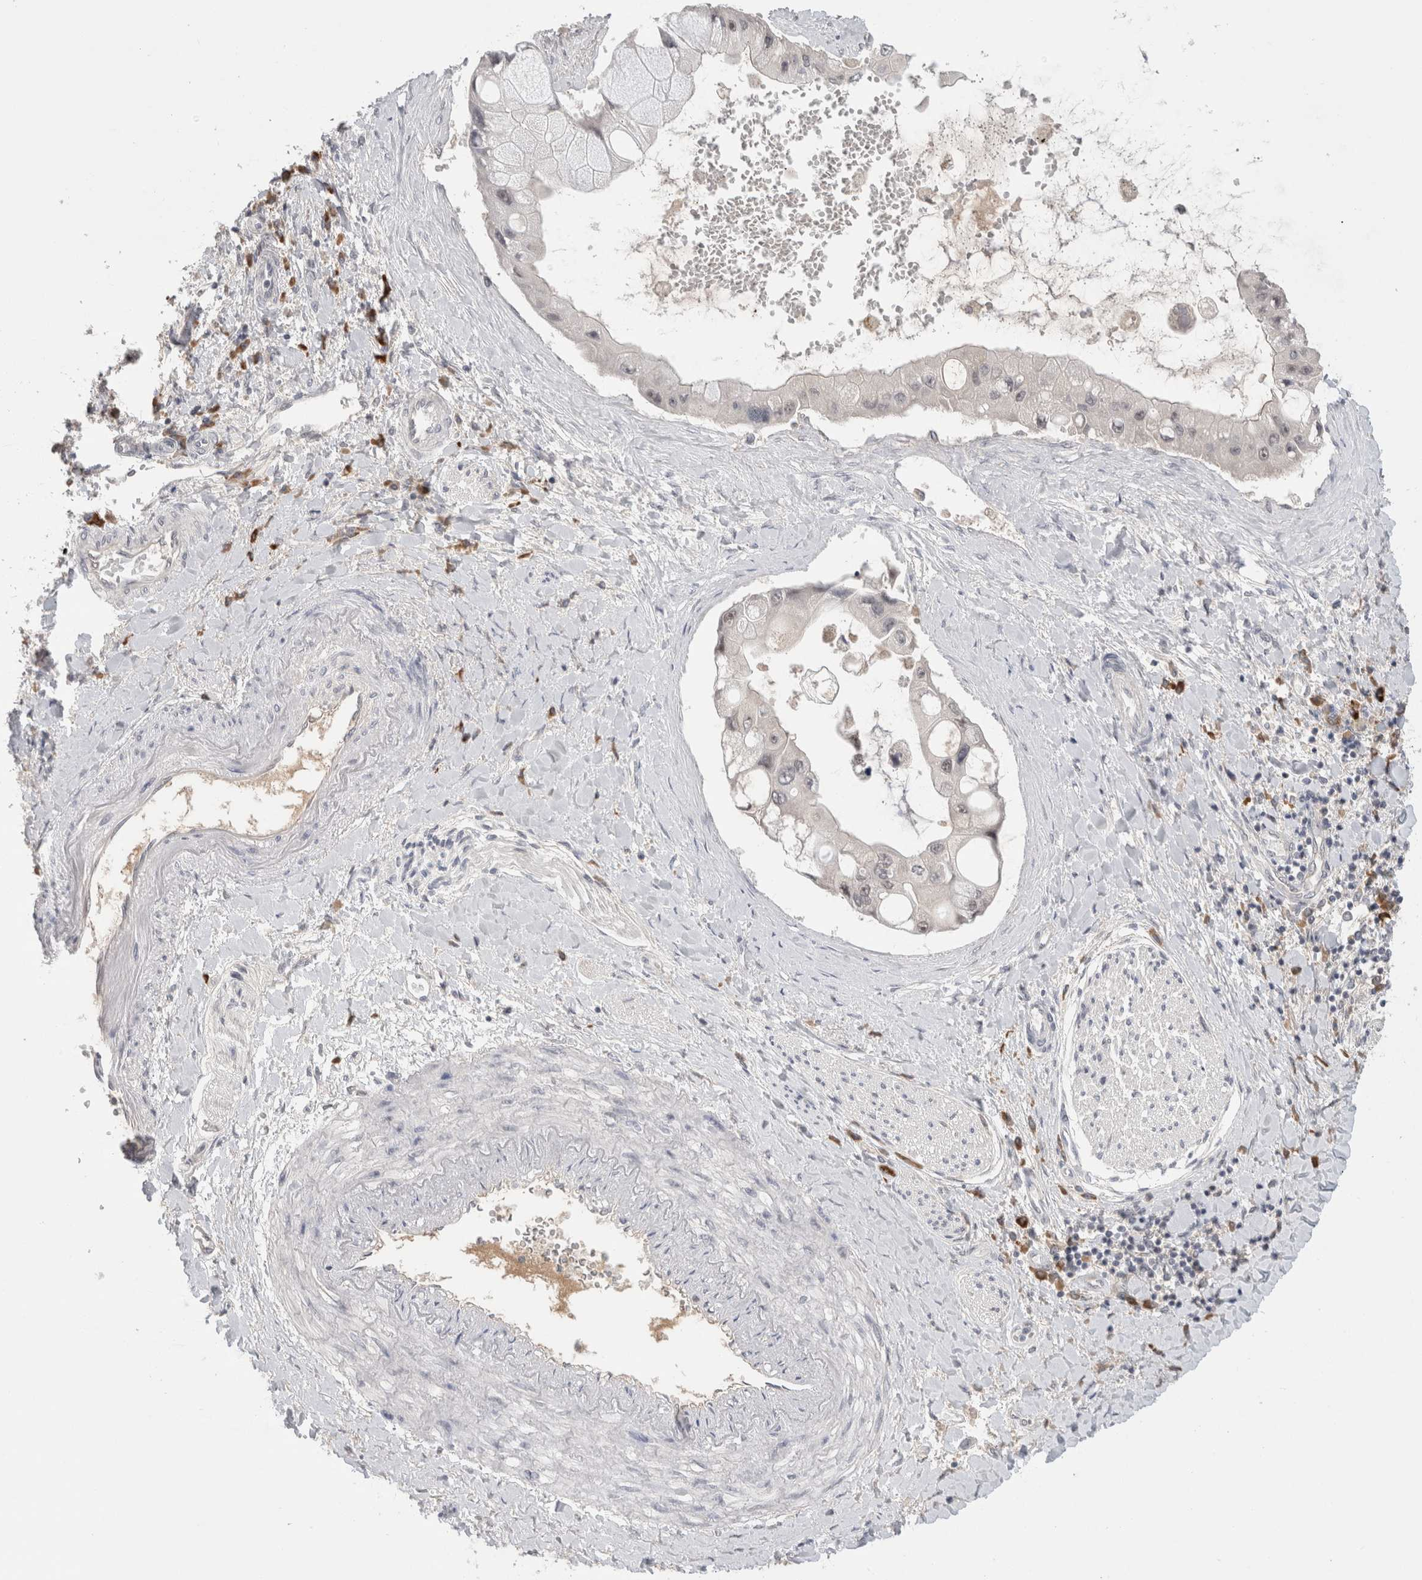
{"staining": {"intensity": "negative", "quantity": "none", "location": "none"}, "tissue": "liver cancer", "cell_type": "Tumor cells", "image_type": "cancer", "snomed": [{"axis": "morphology", "description": "Cholangiocarcinoma"}, {"axis": "topography", "description": "Liver"}], "caption": "The photomicrograph displays no significant positivity in tumor cells of cholangiocarcinoma (liver).", "gene": "ZNF24", "patient": {"sex": "male", "age": 50}}